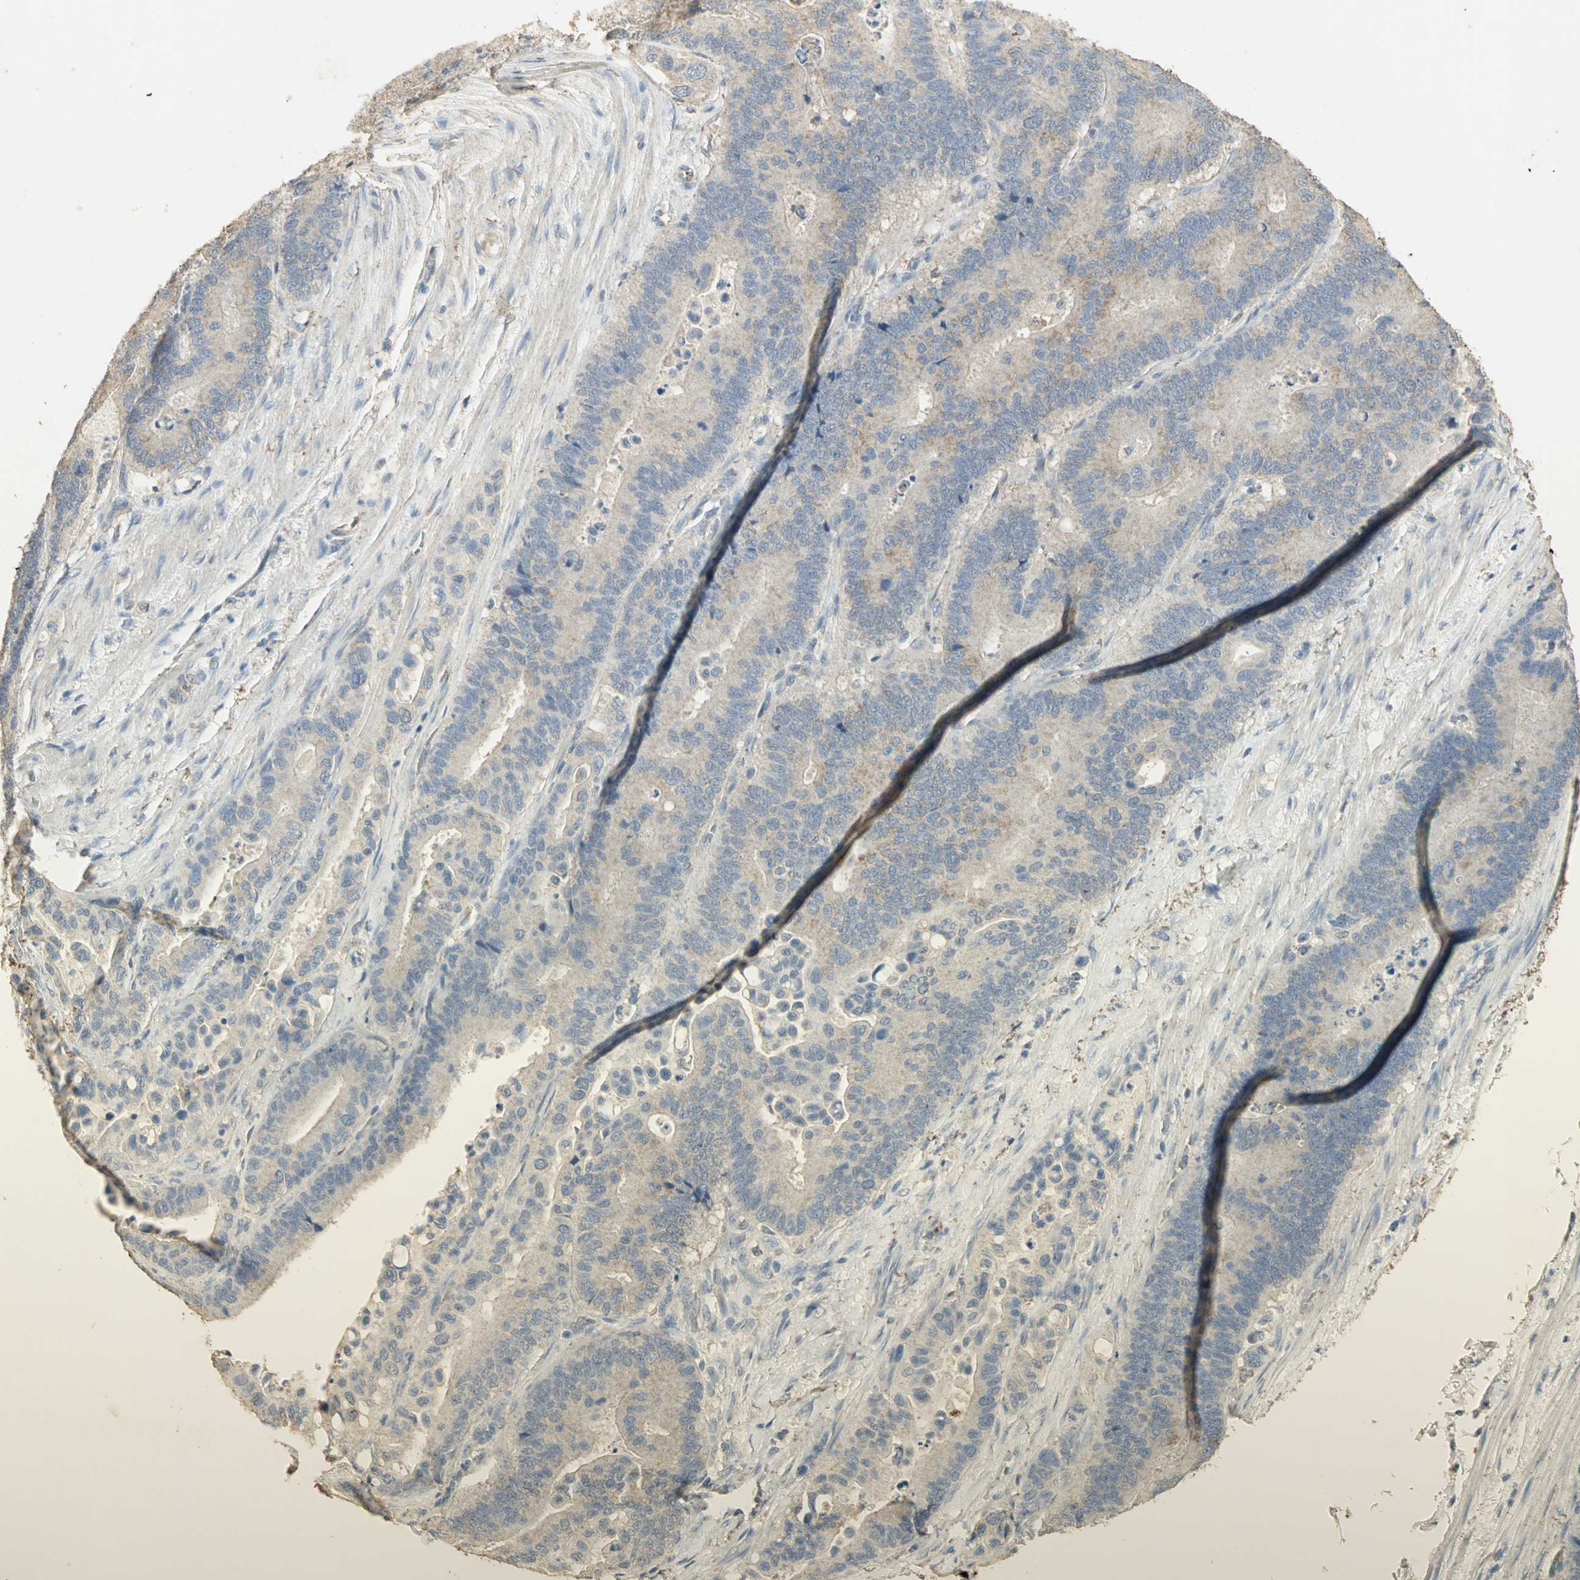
{"staining": {"intensity": "weak", "quantity": "25%-75%", "location": "cytoplasmic/membranous"}, "tissue": "colorectal cancer", "cell_type": "Tumor cells", "image_type": "cancer", "snomed": [{"axis": "morphology", "description": "Normal tissue, NOS"}, {"axis": "morphology", "description": "Adenocarcinoma, NOS"}, {"axis": "topography", "description": "Colon"}], "caption": "There is low levels of weak cytoplasmic/membranous positivity in tumor cells of colorectal cancer, as demonstrated by immunohistochemical staining (brown color).", "gene": "ASB9", "patient": {"sex": "male", "age": 82}}